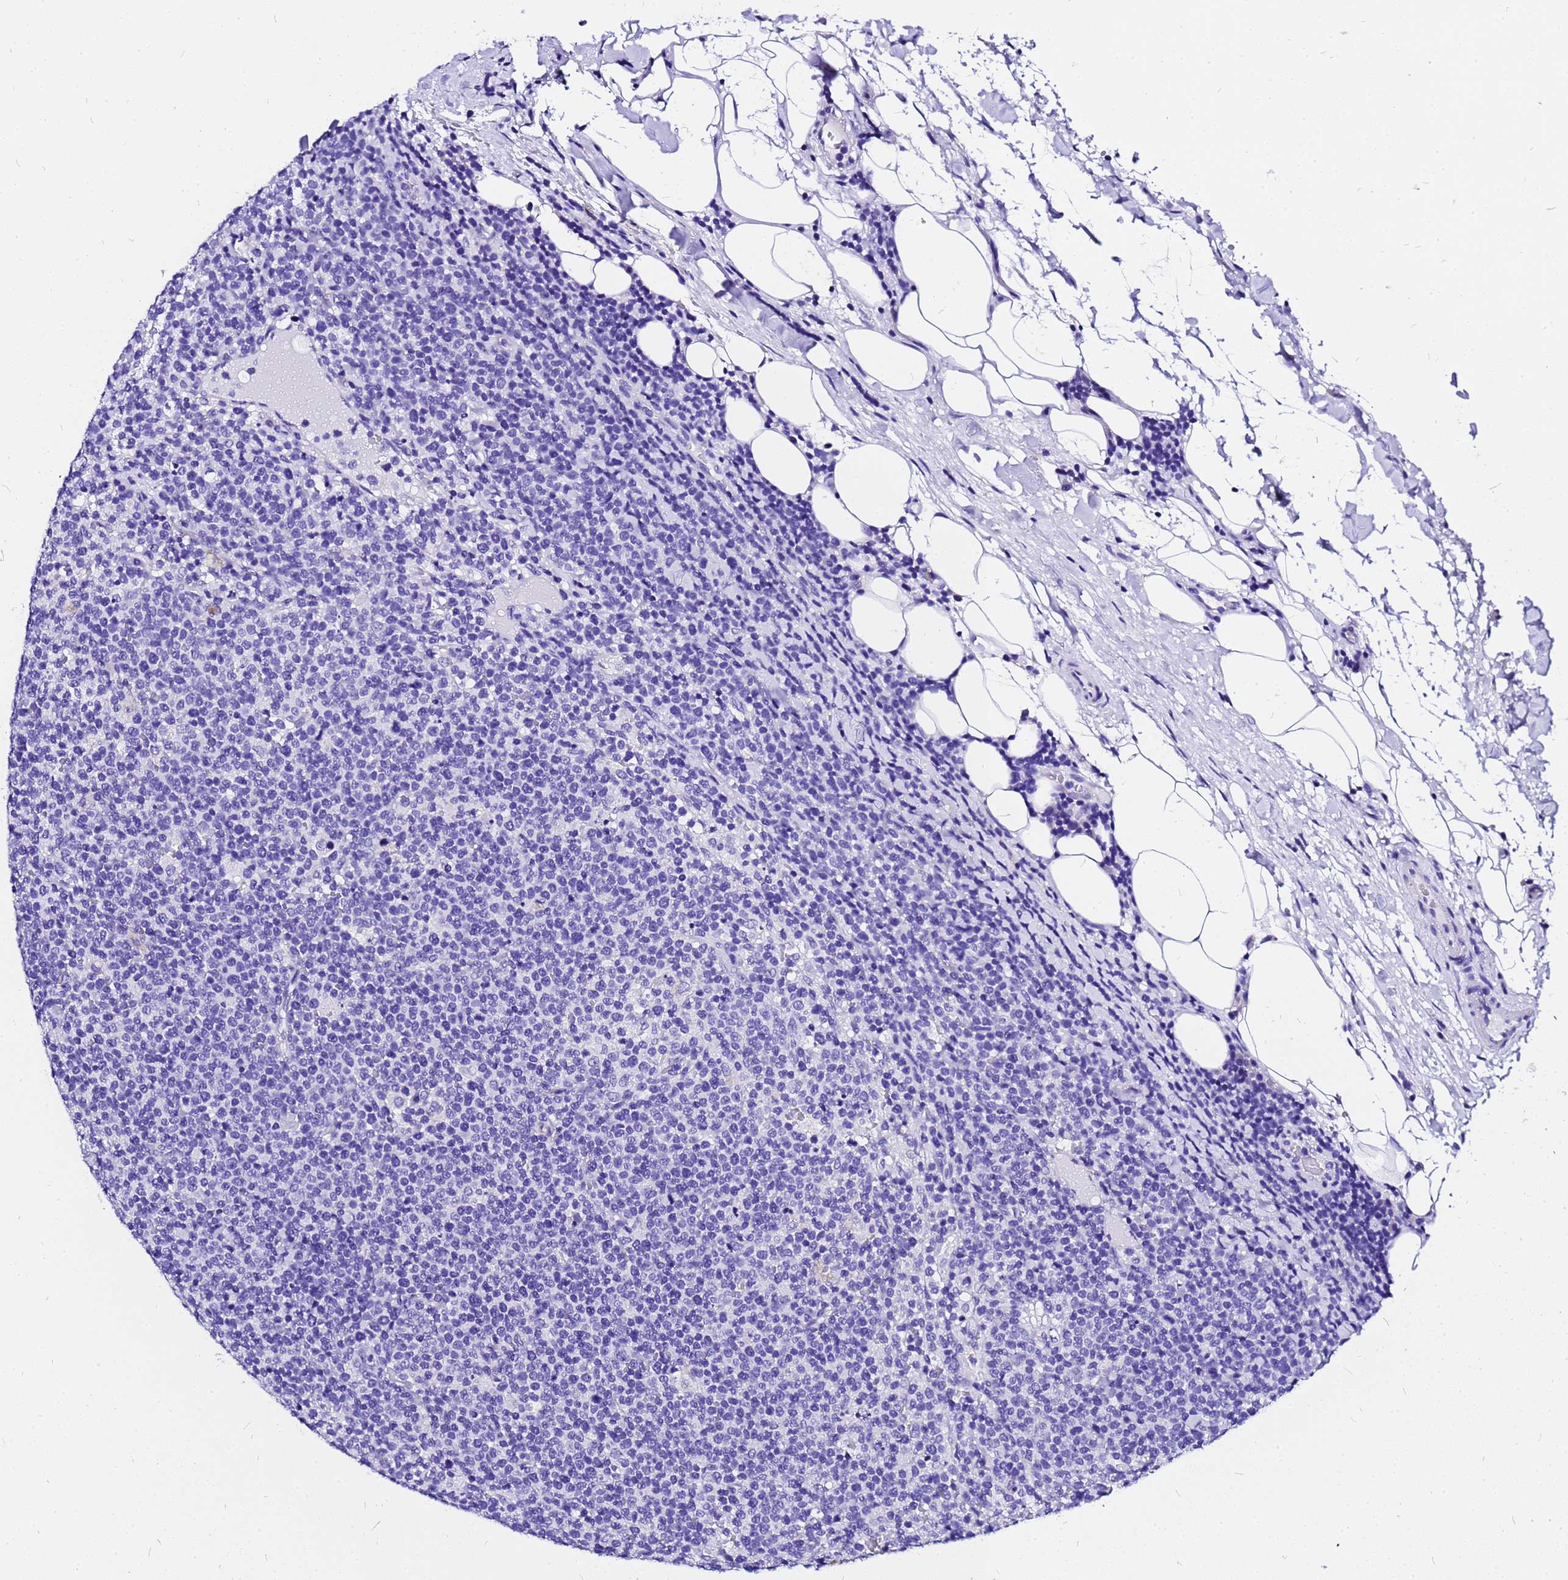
{"staining": {"intensity": "negative", "quantity": "none", "location": "none"}, "tissue": "lymphoma", "cell_type": "Tumor cells", "image_type": "cancer", "snomed": [{"axis": "morphology", "description": "Malignant lymphoma, non-Hodgkin's type, High grade"}, {"axis": "topography", "description": "Lymph node"}], "caption": "Tumor cells show no significant positivity in malignant lymphoma, non-Hodgkin's type (high-grade).", "gene": "HERC4", "patient": {"sex": "male", "age": 61}}